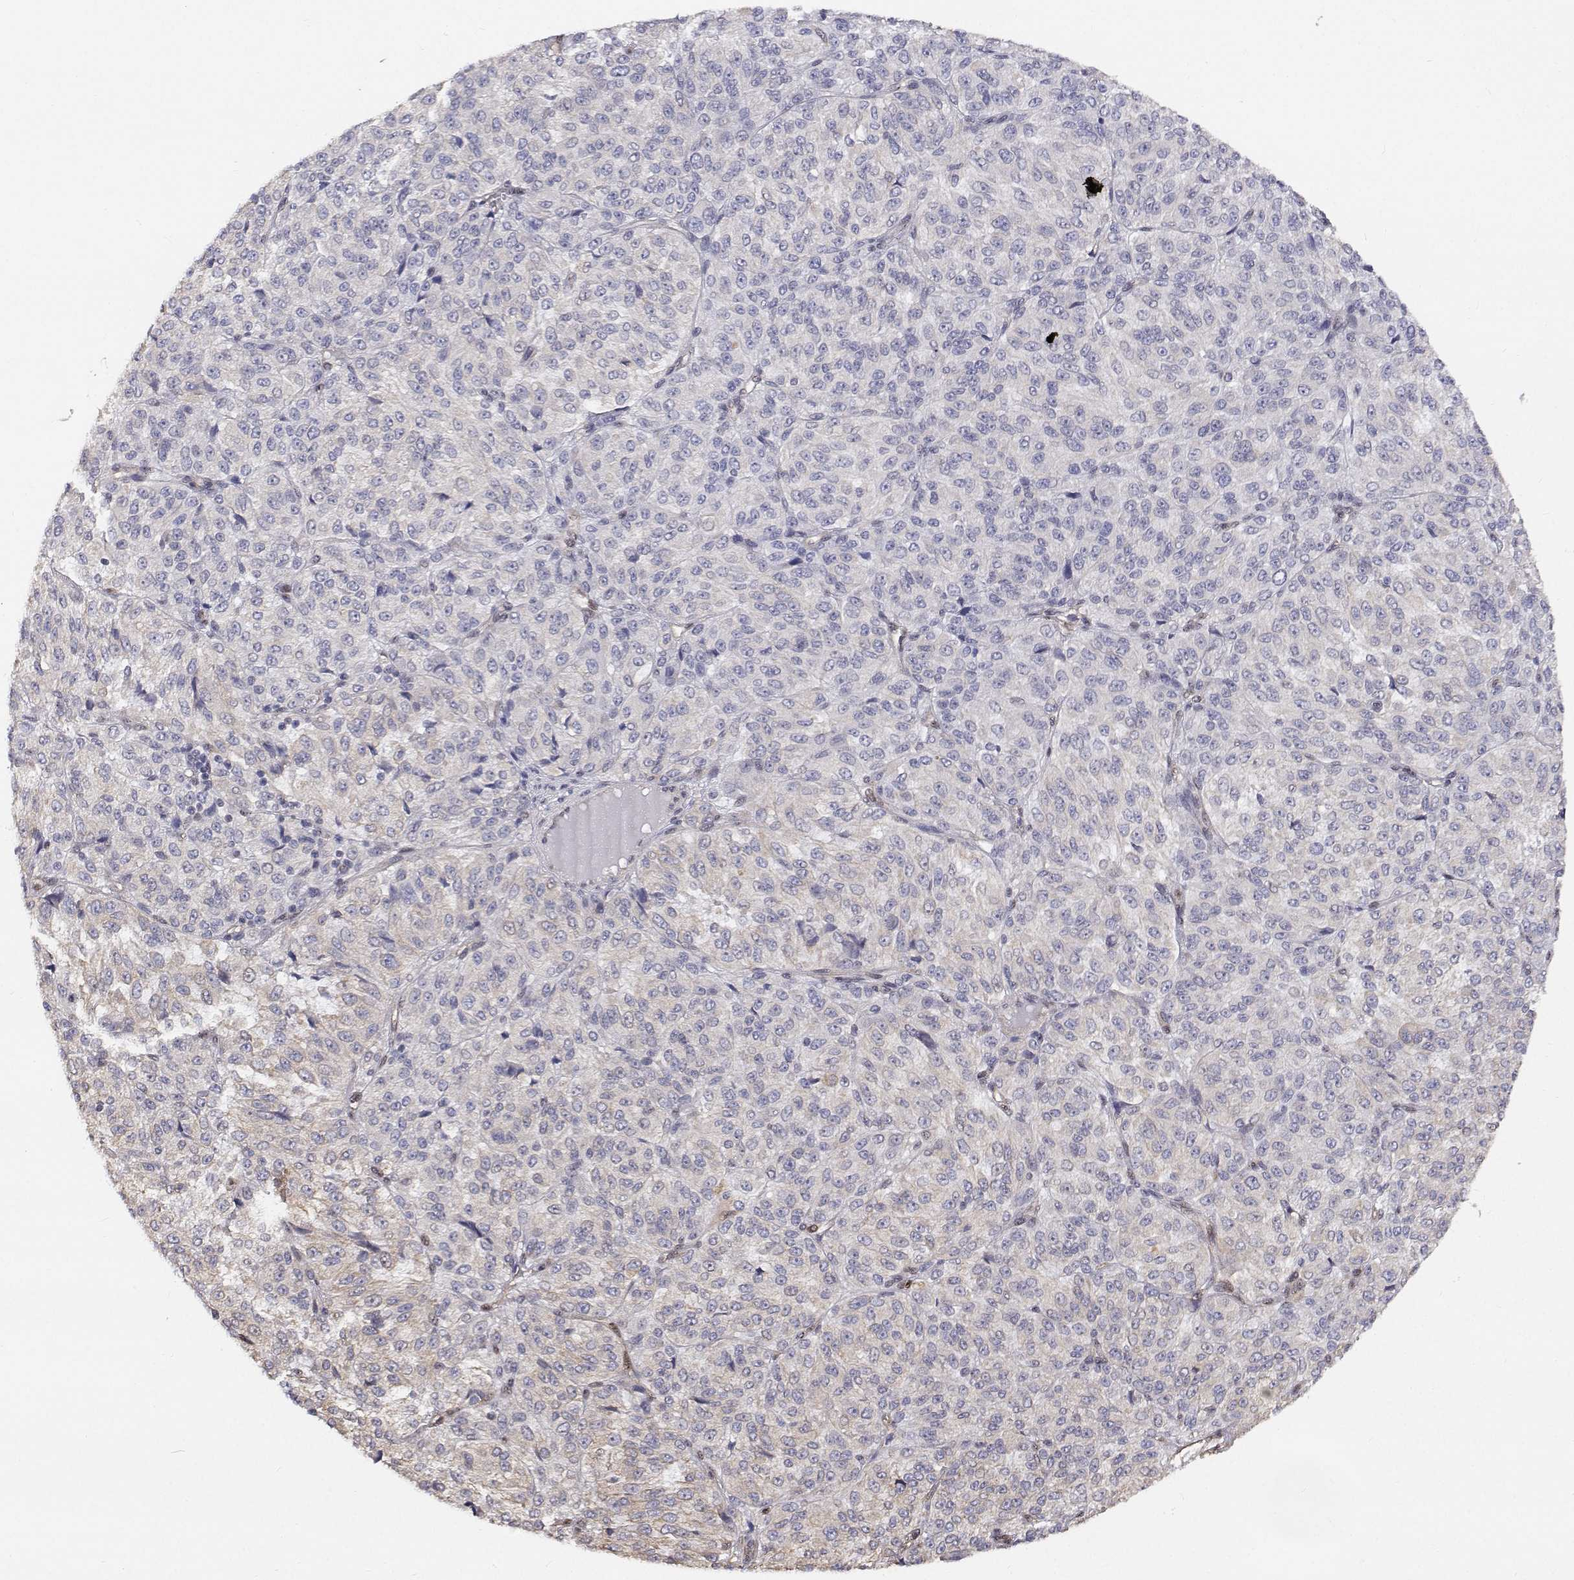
{"staining": {"intensity": "negative", "quantity": "none", "location": "none"}, "tissue": "melanoma", "cell_type": "Tumor cells", "image_type": "cancer", "snomed": [{"axis": "morphology", "description": "Malignant melanoma, Metastatic site"}, {"axis": "topography", "description": "Brain"}], "caption": "Immunohistochemical staining of human melanoma shows no significant expression in tumor cells.", "gene": "GSDMA", "patient": {"sex": "female", "age": 56}}